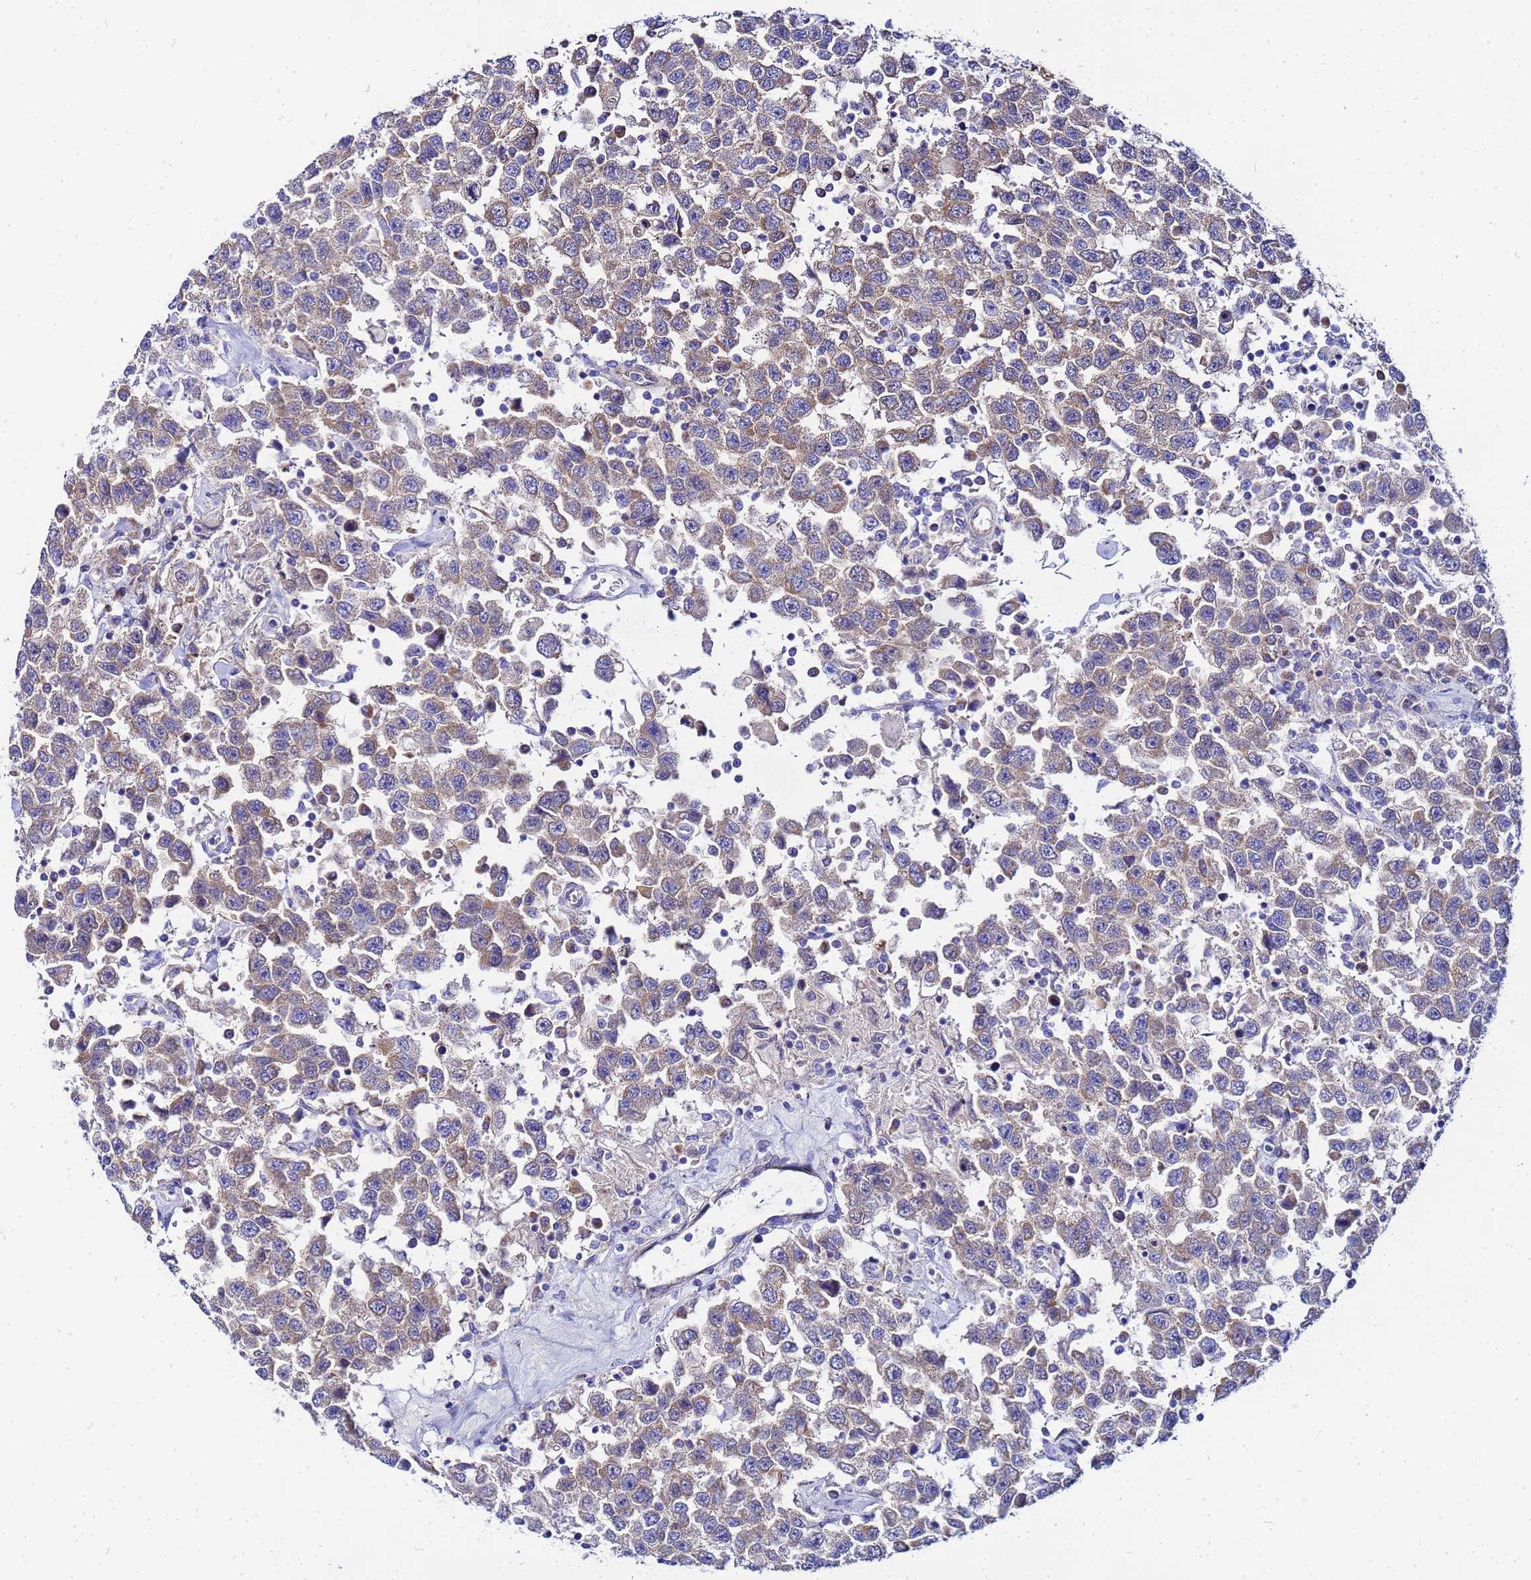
{"staining": {"intensity": "weak", "quantity": ">75%", "location": "cytoplasmic/membranous"}, "tissue": "testis cancer", "cell_type": "Tumor cells", "image_type": "cancer", "snomed": [{"axis": "morphology", "description": "Seminoma, NOS"}, {"axis": "topography", "description": "Testis"}], "caption": "Human testis cancer stained with a brown dye shows weak cytoplasmic/membranous positive staining in approximately >75% of tumor cells.", "gene": "FAHD2A", "patient": {"sex": "male", "age": 41}}